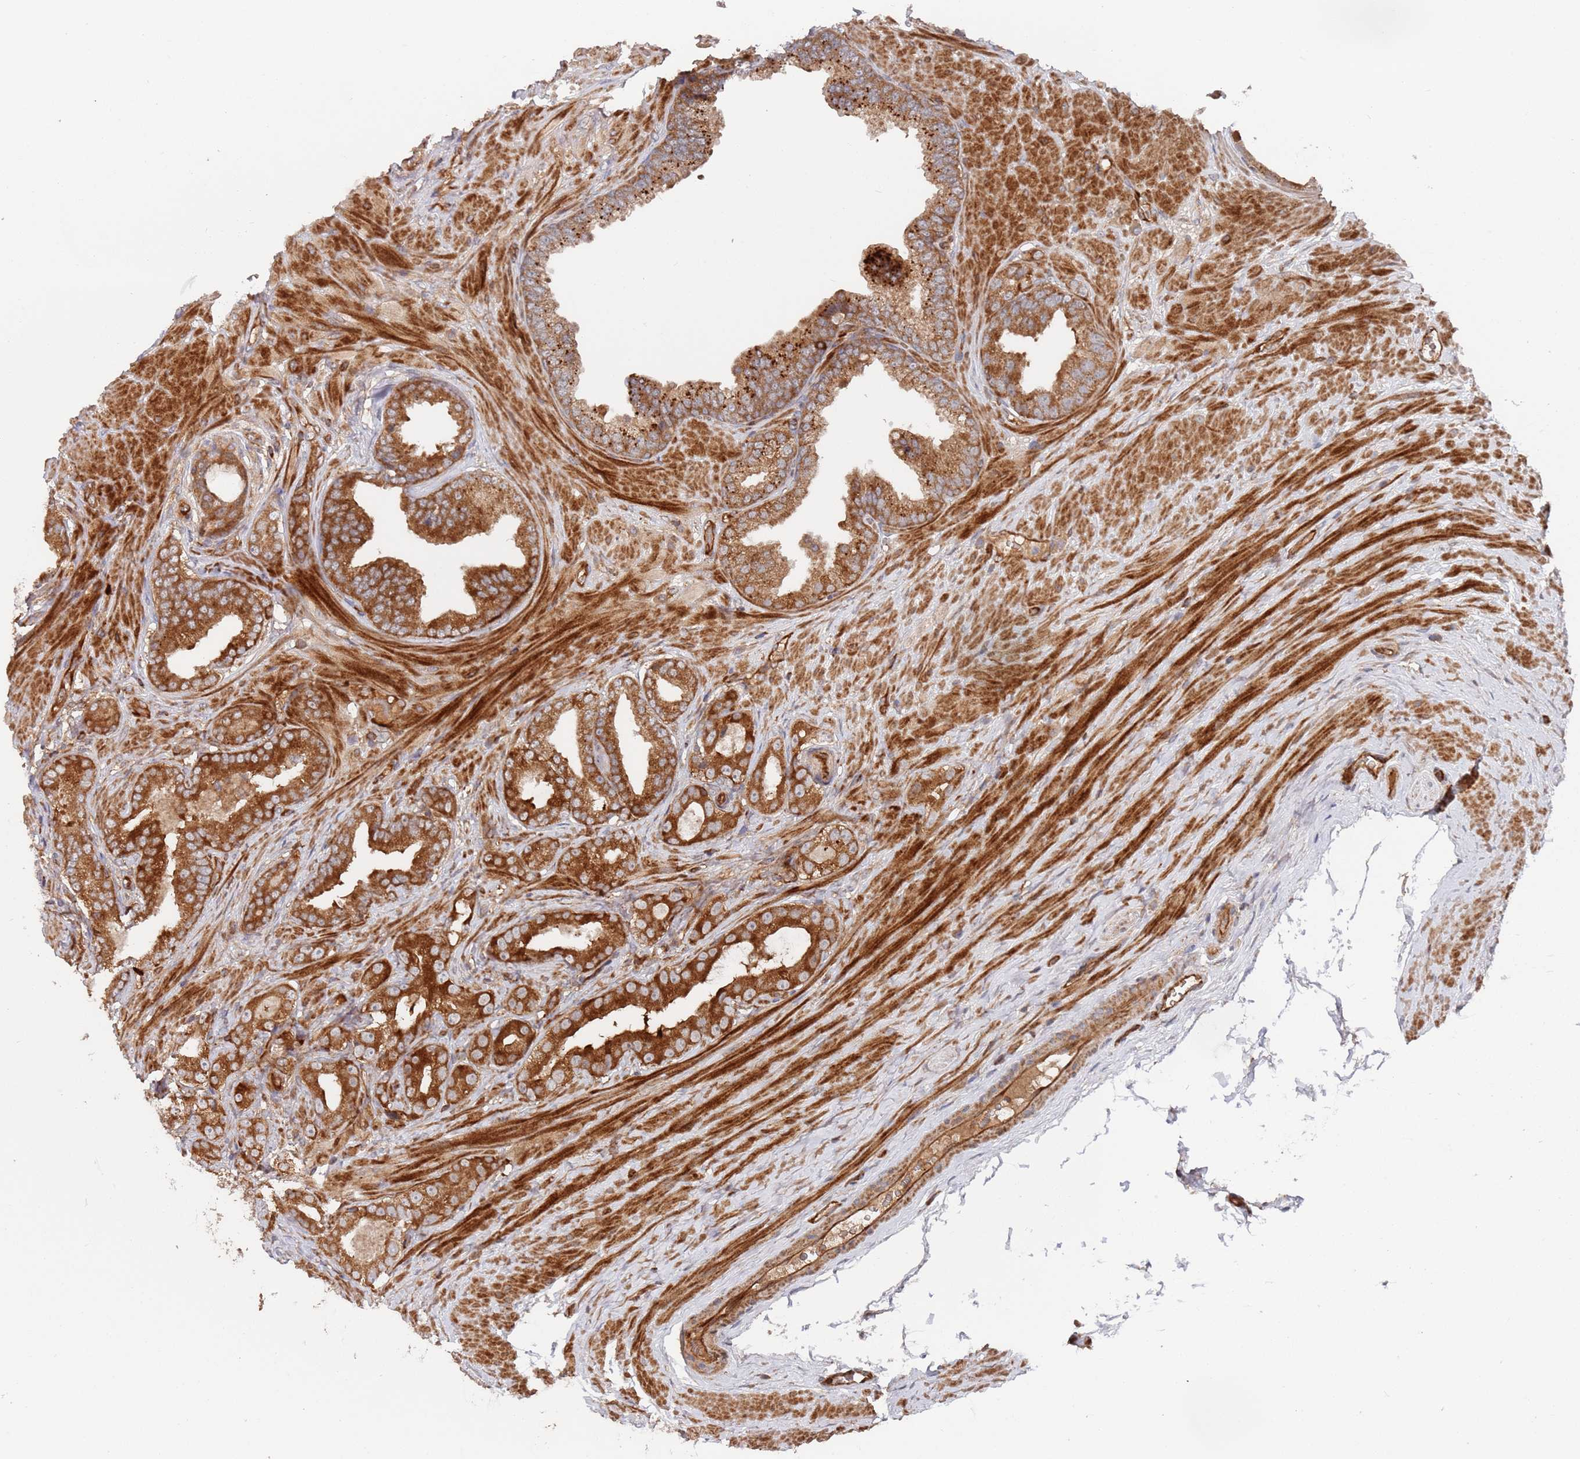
{"staining": {"intensity": "strong", "quantity": ">75%", "location": "cytoplasmic/membranous"}, "tissue": "prostate cancer", "cell_type": "Tumor cells", "image_type": "cancer", "snomed": [{"axis": "morphology", "description": "Adenocarcinoma, Low grade"}, {"axis": "topography", "description": "Prostate"}], "caption": "A photomicrograph of prostate adenocarcinoma (low-grade) stained for a protein shows strong cytoplasmic/membranous brown staining in tumor cells.", "gene": "DDX60", "patient": {"sex": "male", "age": 63}}